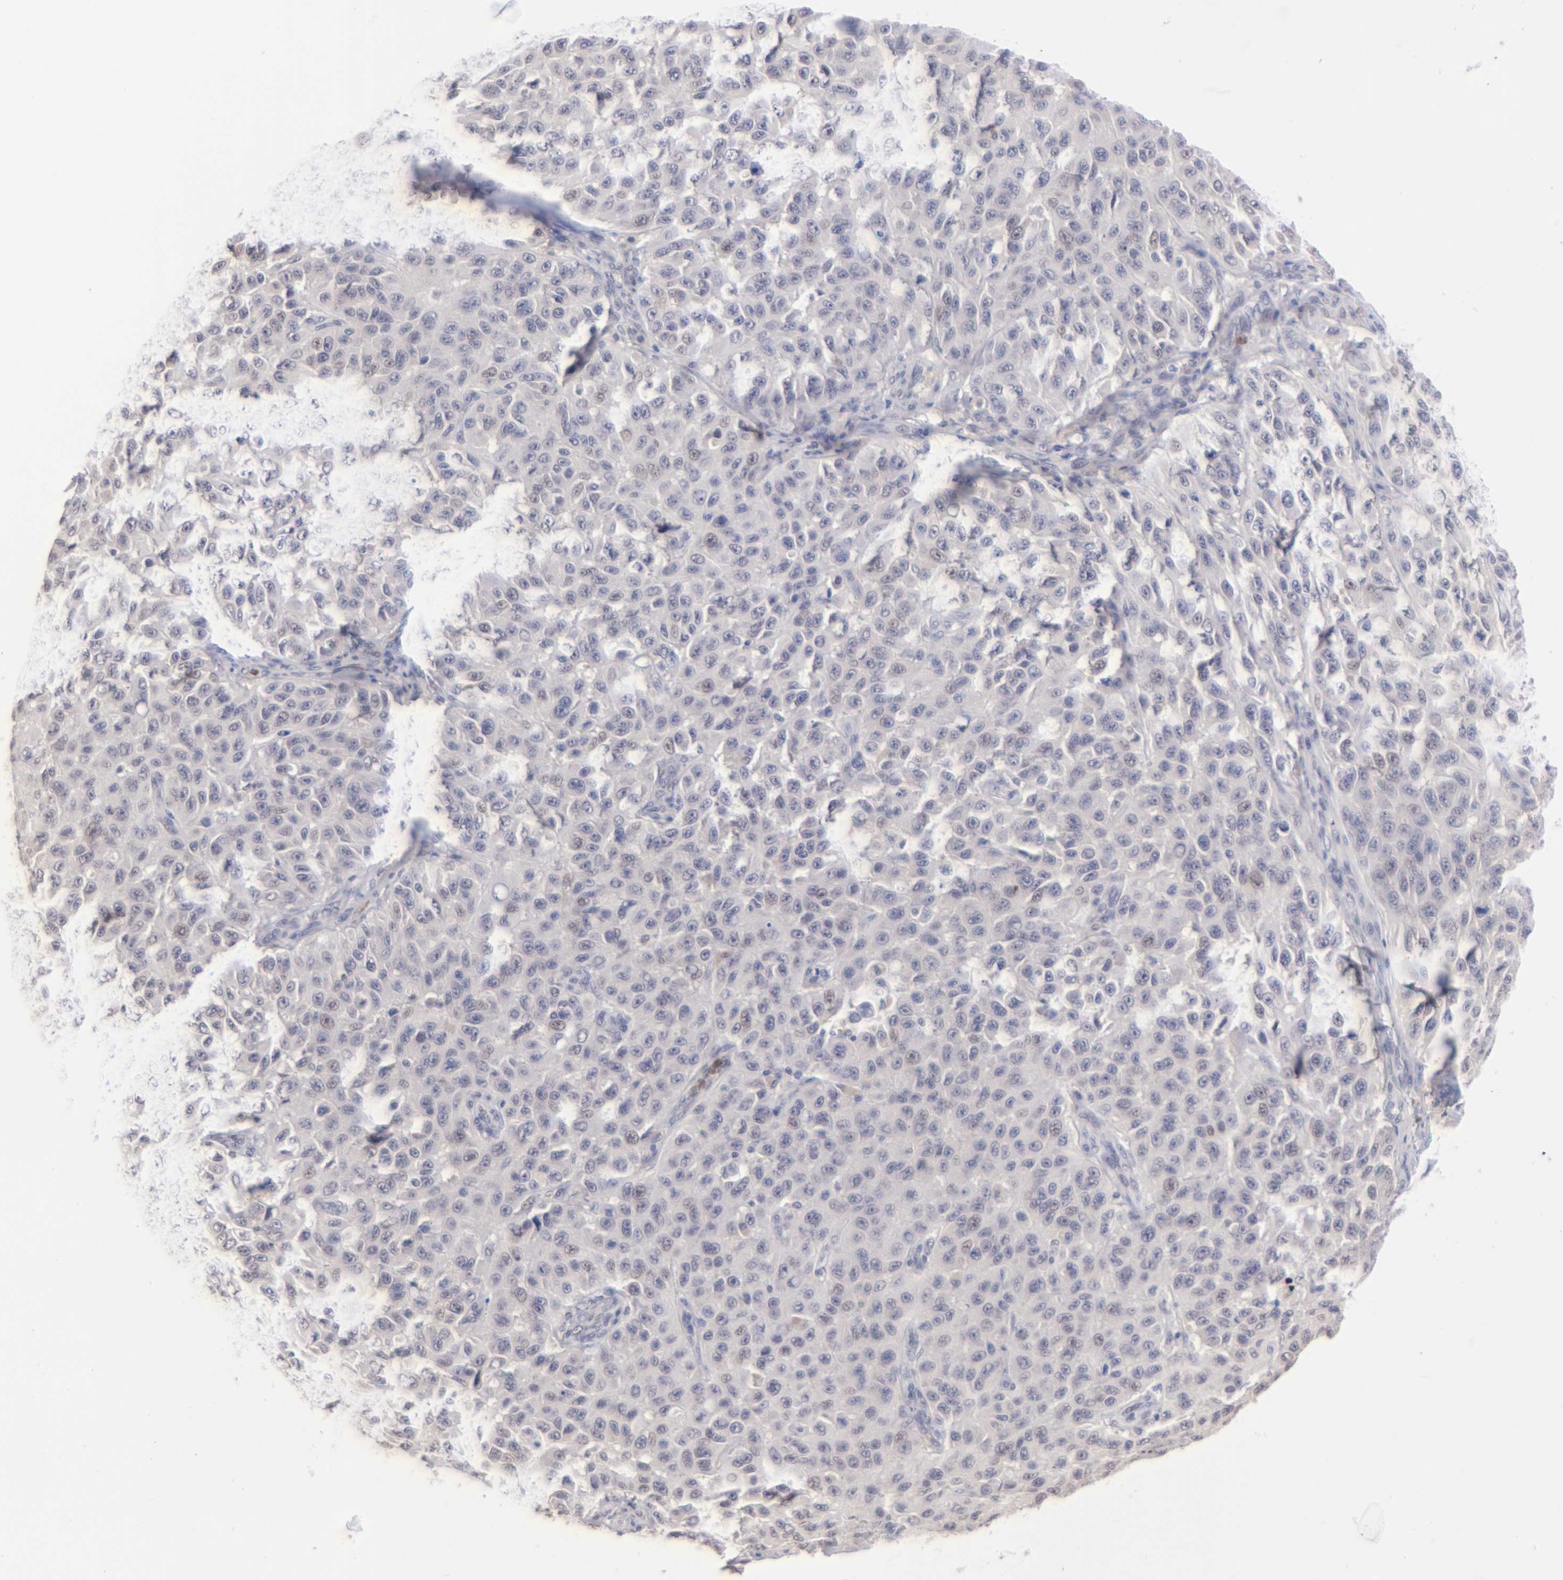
{"staining": {"intensity": "negative", "quantity": "none", "location": "none"}, "tissue": "melanoma", "cell_type": "Tumor cells", "image_type": "cancer", "snomed": [{"axis": "morphology", "description": "Malignant melanoma, NOS"}, {"axis": "topography", "description": "Skin"}], "caption": "IHC micrograph of human melanoma stained for a protein (brown), which shows no positivity in tumor cells.", "gene": "MGAM", "patient": {"sex": "male", "age": 30}}